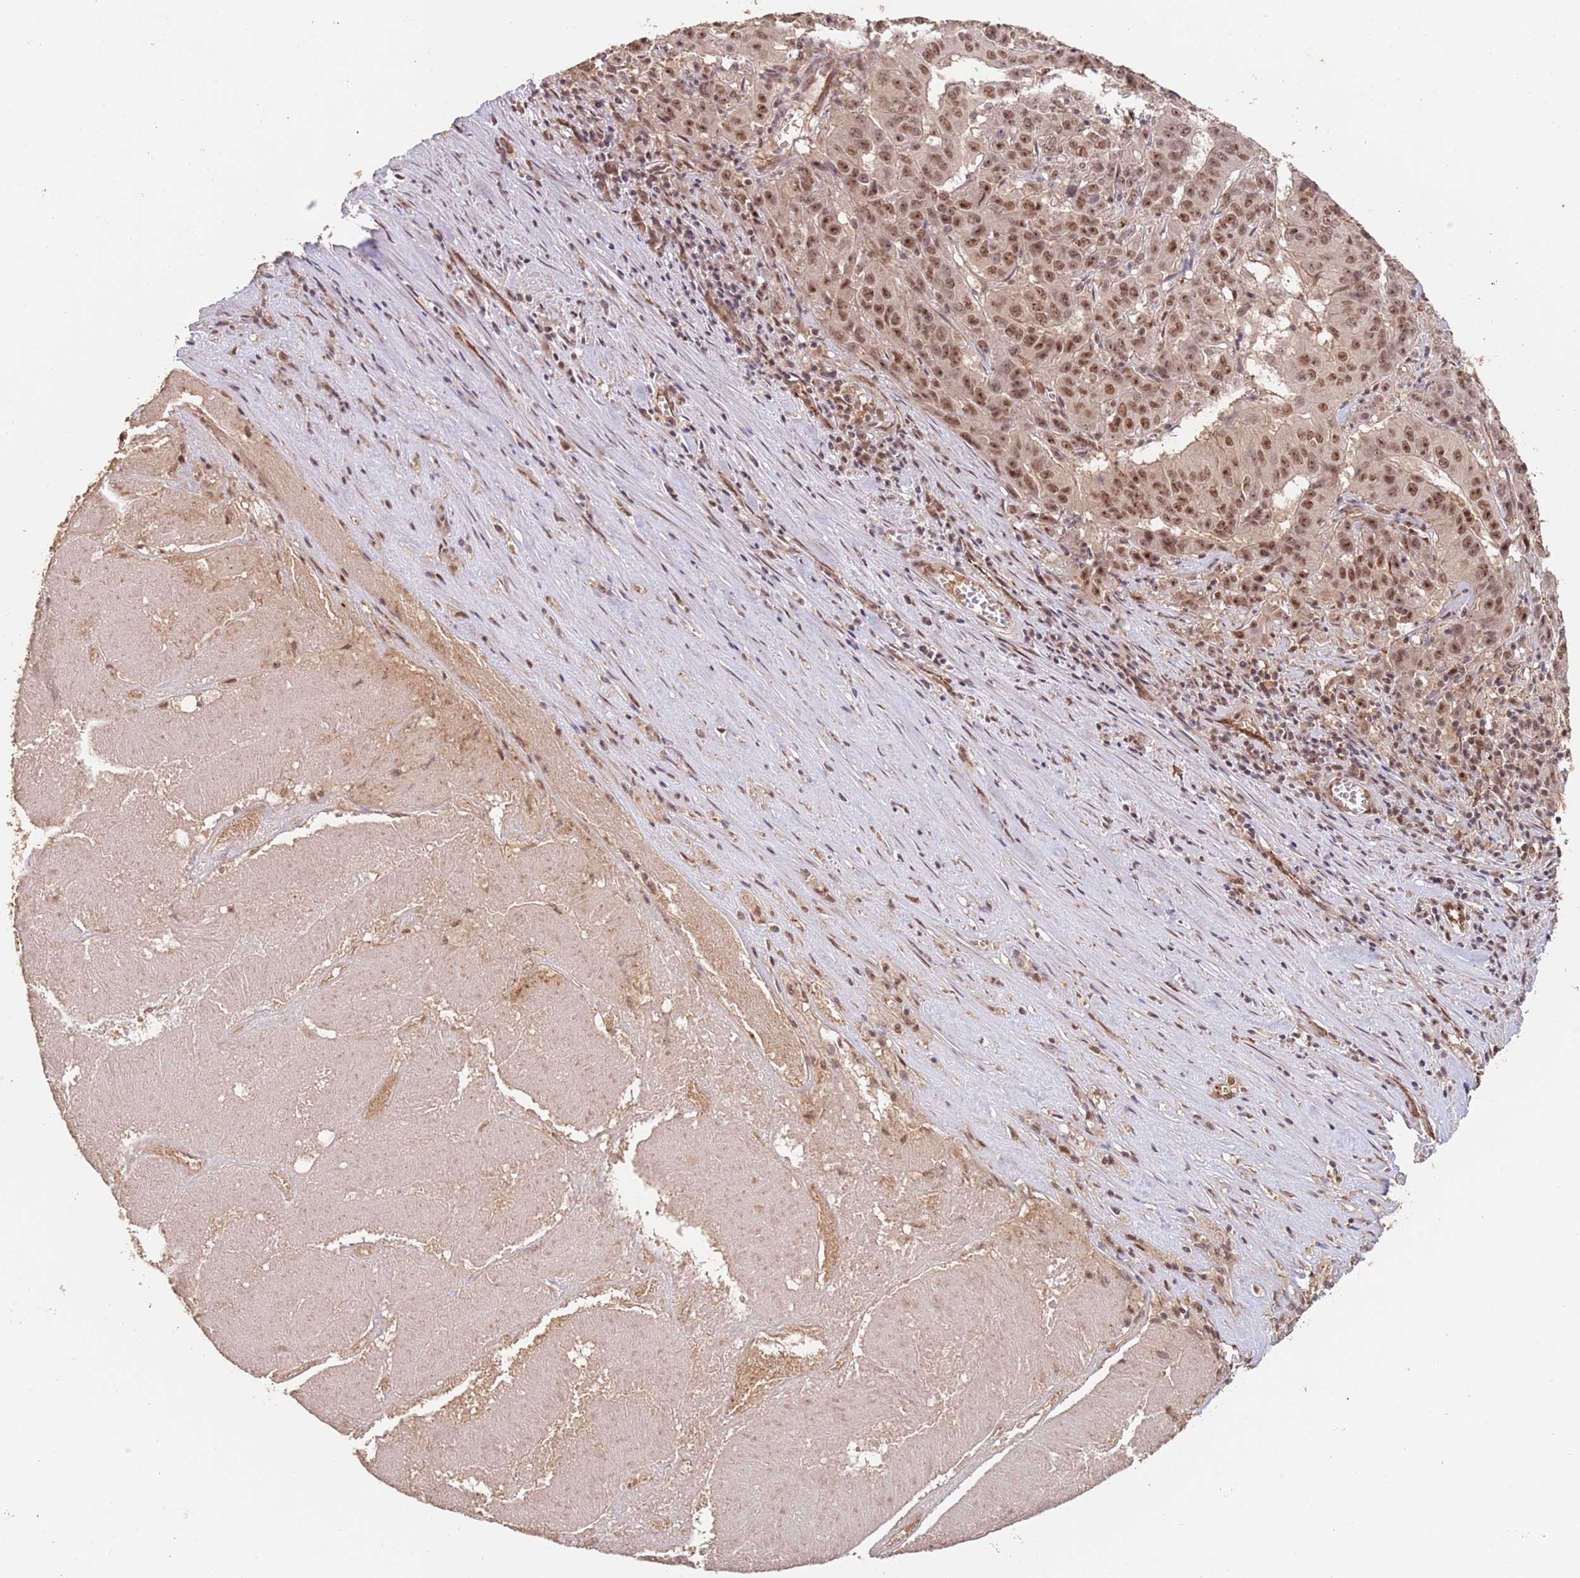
{"staining": {"intensity": "moderate", "quantity": ">75%", "location": "nuclear"}, "tissue": "pancreatic cancer", "cell_type": "Tumor cells", "image_type": "cancer", "snomed": [{"axis": "morphology", "description": "Adenocarcinoma, NOS"}, {"axis": "topography", "description": "Pancreas"}], "caption": "Protein expression by immunohistochemistry (IHC) displays moderate nuclear positivity in about >75% of tumor cells in adenocarcinoma (pancreatic).", "gene": "RFXANK", "patient": {"sex": "male", "age": 63}}